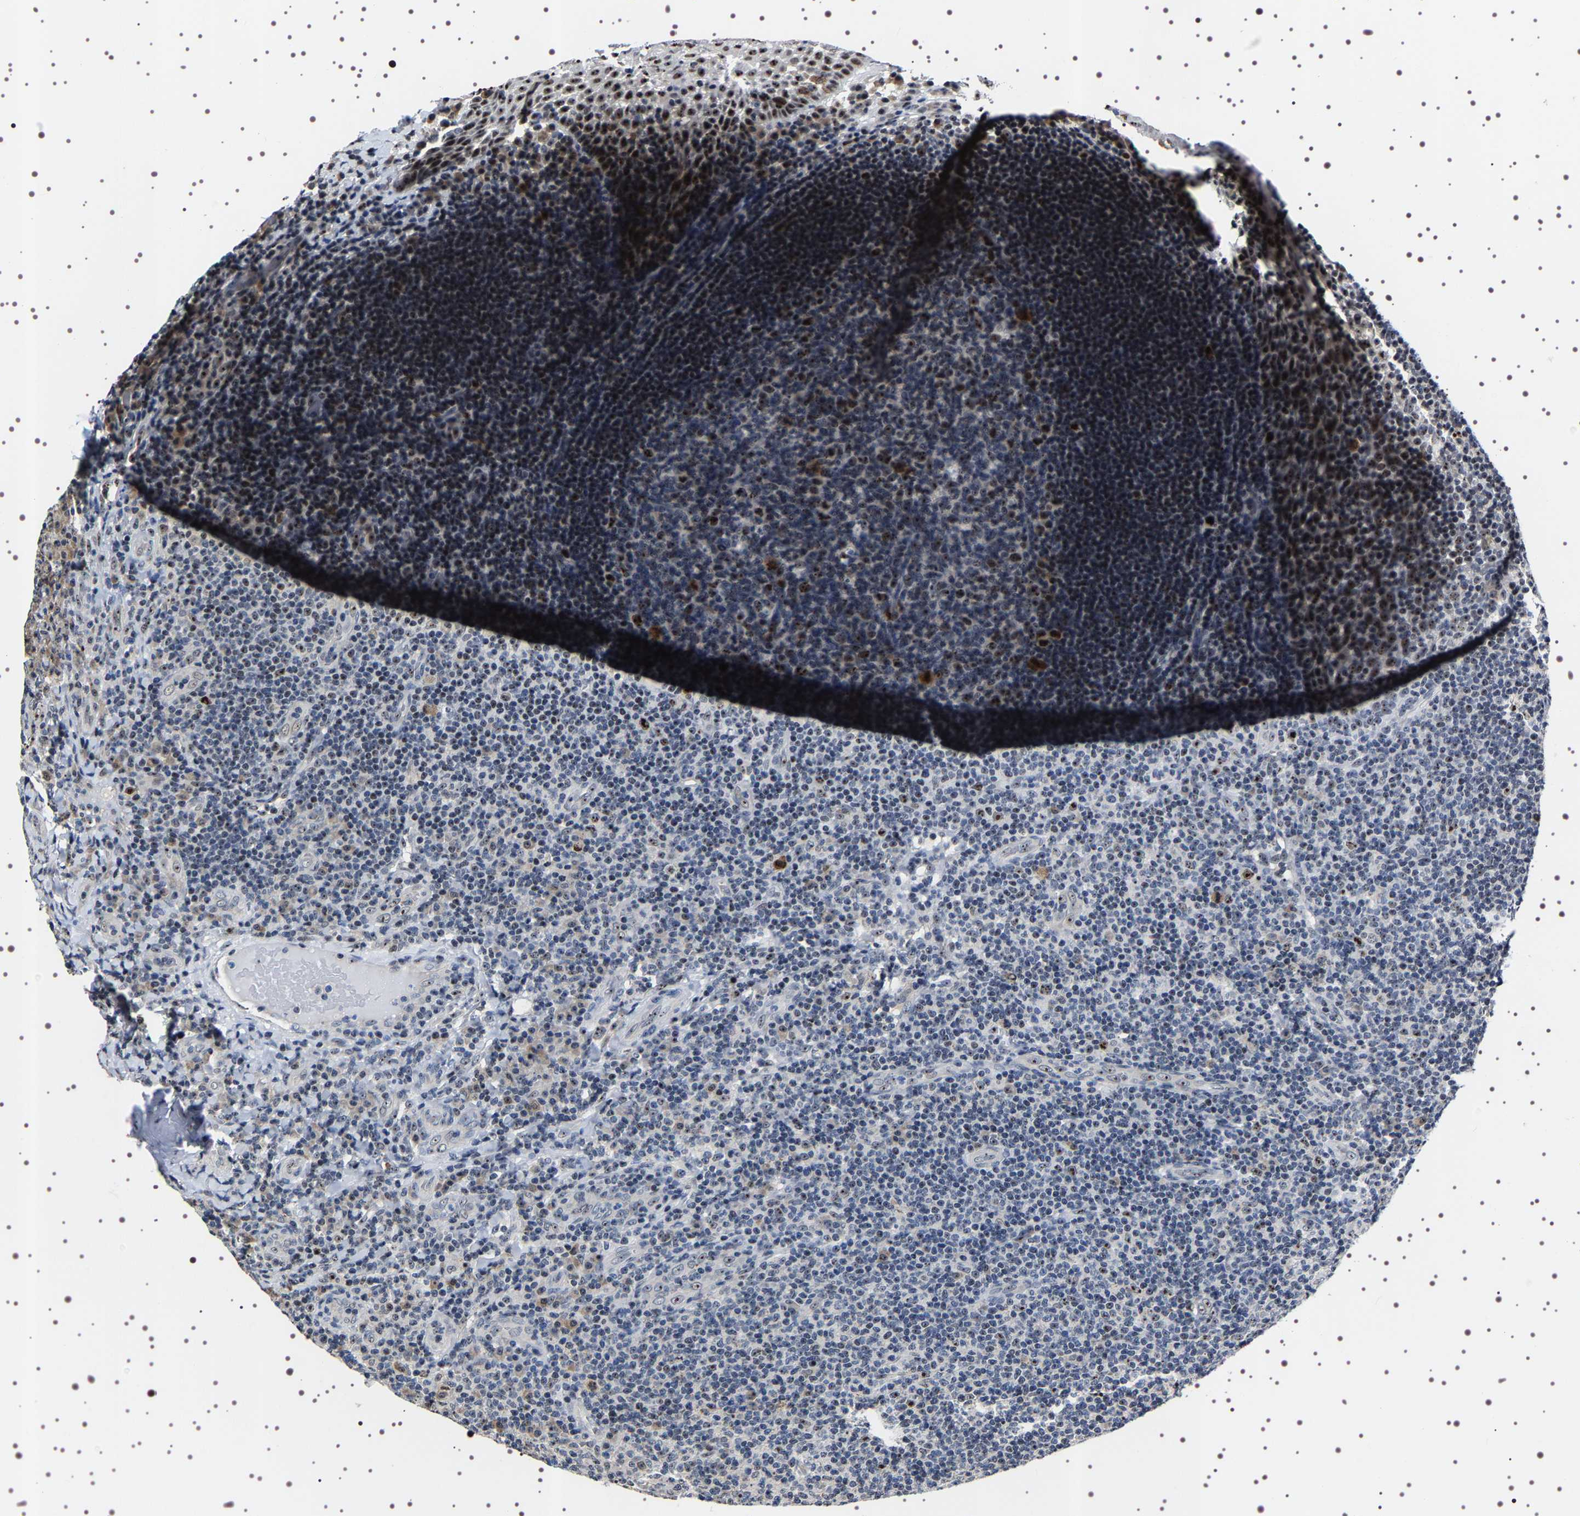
{"staining": {"intensity": "moderate", "quantity": "25%-75%", "location": "nuclear"}, "tissue": "tonsil", "cell_type": "Germinal center cells", "image_type": "normal", "snomed": [{"axis": "morphology", "description": "Normal tissue, NOS"}, {"axis": "topography", "description": "Tonsil"}], "caption": "Immunohistochemical staining of unremarkable human tonsil demonstrates 25%-75% levels of moderate nuclear protein expression in approximately 25%-75% of germinal center cells. The protein is stained brown, and the nuclei are stained in blue (DAB IHC with brightfield microscopy, high magnification).", "gene": "GNL3", "patient": {"sex": "male", "age": 17}}